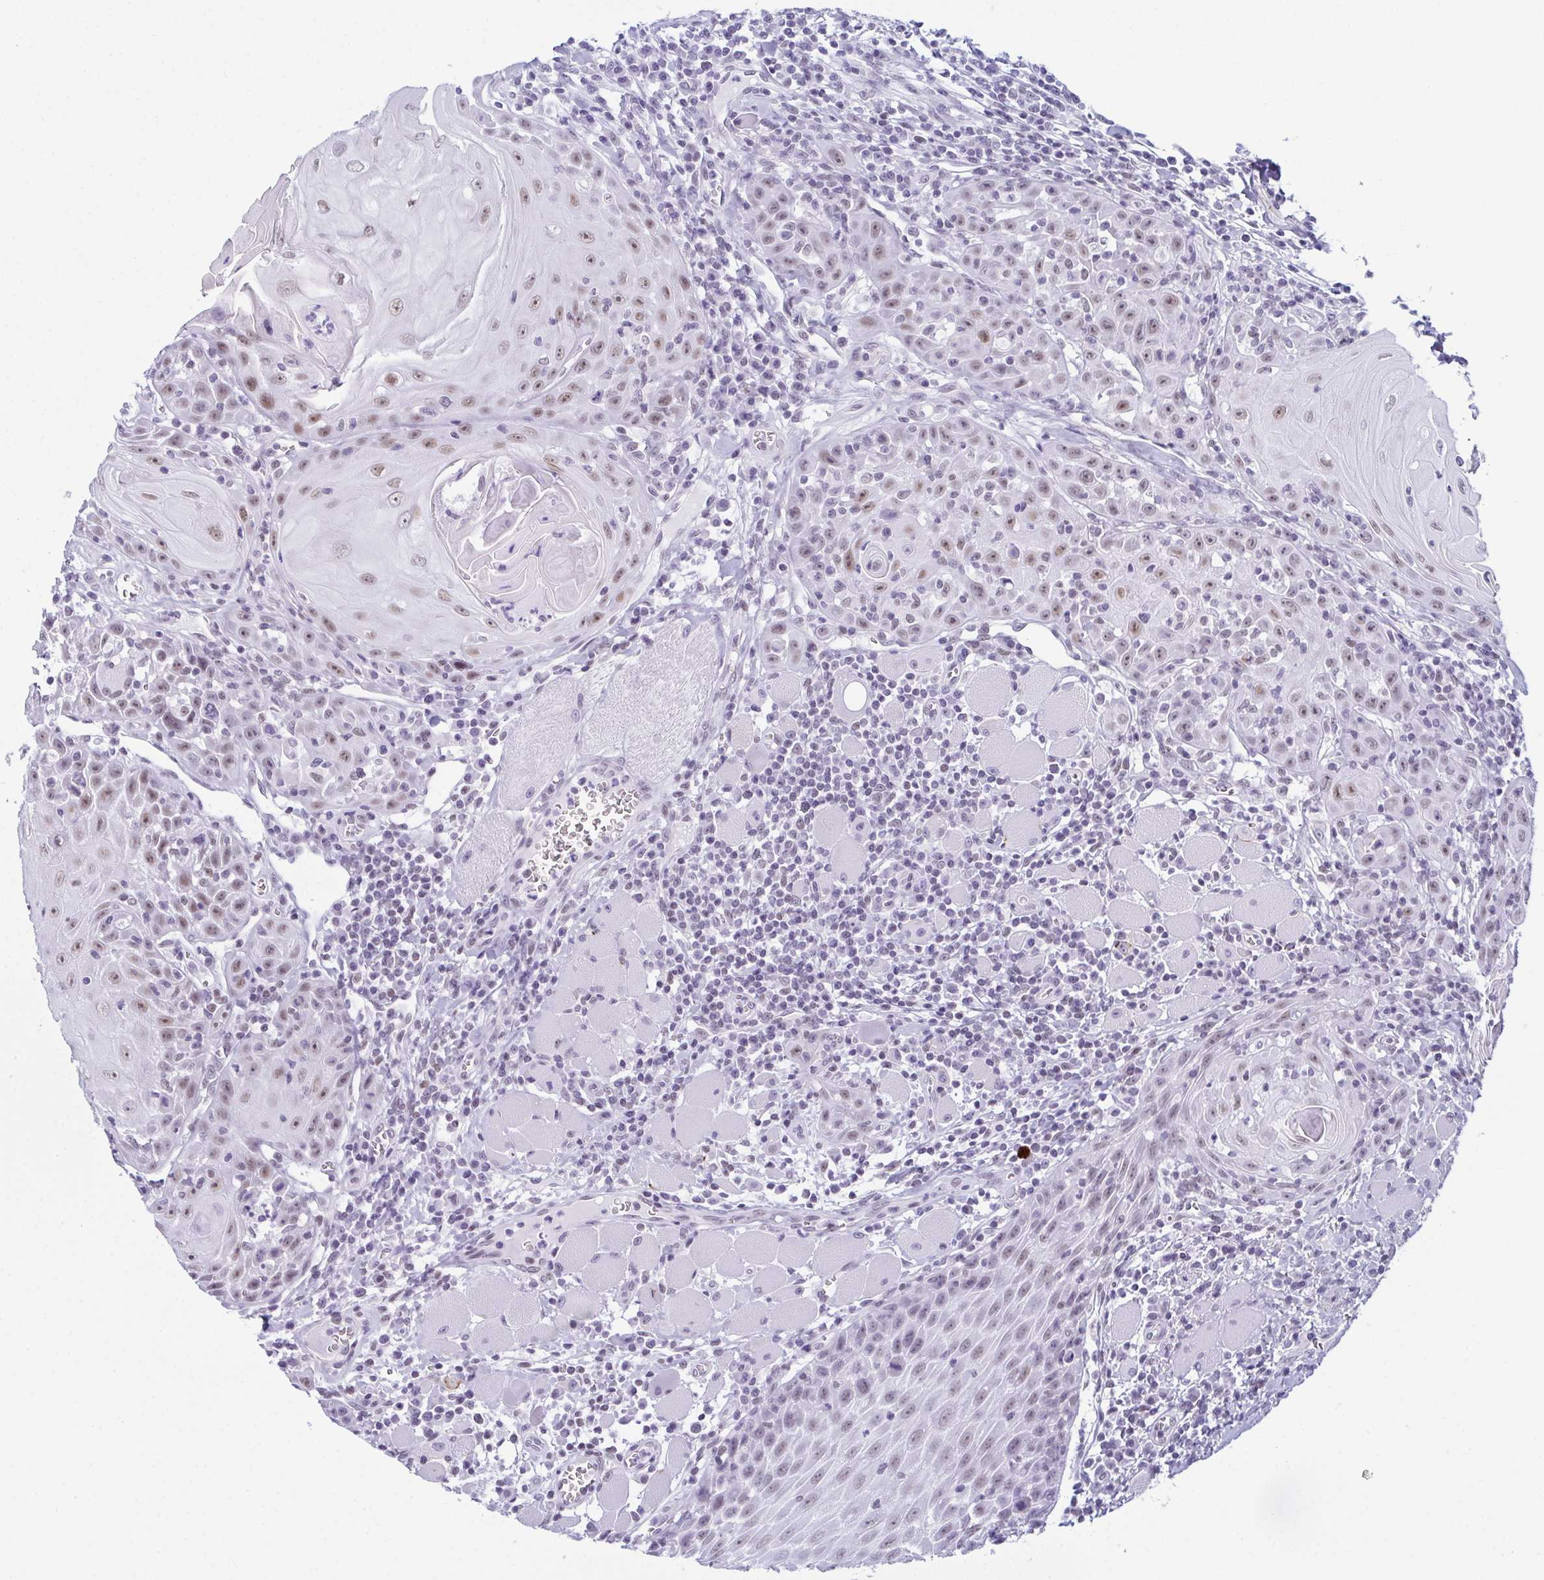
{"staining": {"intensity": "moderate", "quantity": "25%-75%", "location": "nuclear"}, "tissue": "head and neck cancer", "cell_type": "Tumor cells", "image_type": "cancer", "snomed": [{"axis": "morphology", "description": "Squamous cell carcinoma, NOS"}, {"axis": "topography", "description": "Head-Neck"}], "caption": "A brown stain highlights moderate nuclear positivity of a protein in human head and neck cancer tumor cells.", "gene": "RBM7", "patient": {"sex": "male", "age": 52}}